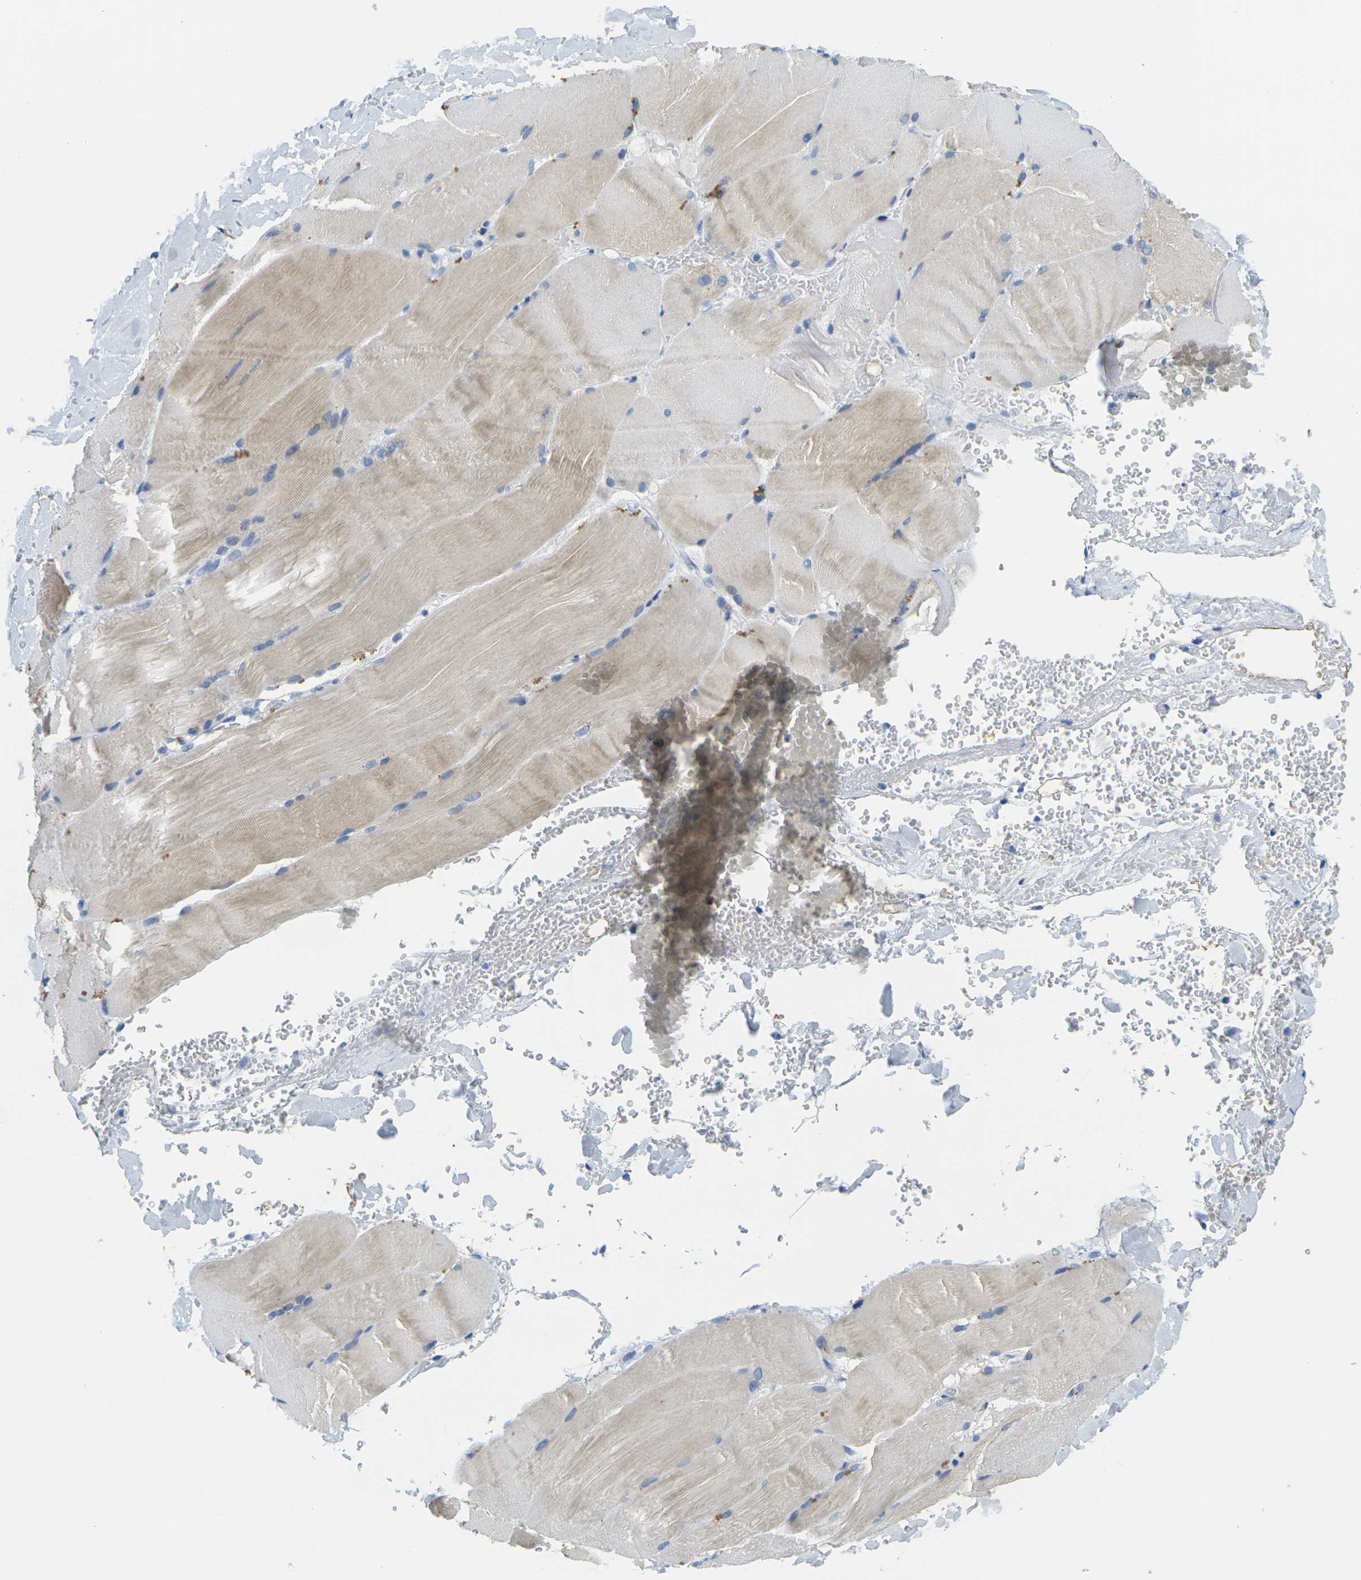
{"staining": {"intensity": "weak", "quantity": "25%-75%", "location": "cytoplasmic/membranous"}, "tissue": "skeletal muscle", "cell_type": "Myocytes", "image_type": "normal", "snomed": [{"axis": "morphology", "description": "Normal tissue, NOS"}, {"axis": "topography", "description": "Skin"}, {"axis": "topography", "description": "Skeletal muscle"}], "caption": "Immunohistochemical staining of benign human skeletal muscle exhibits weak cytoplasmic/membranous protein positivity in approximately 25%-75% of myocytes. (IHC, brightfield microscopy, high magnification).", "gene": "FAM3D", "patient": {"sex": "male", "age": 83}}